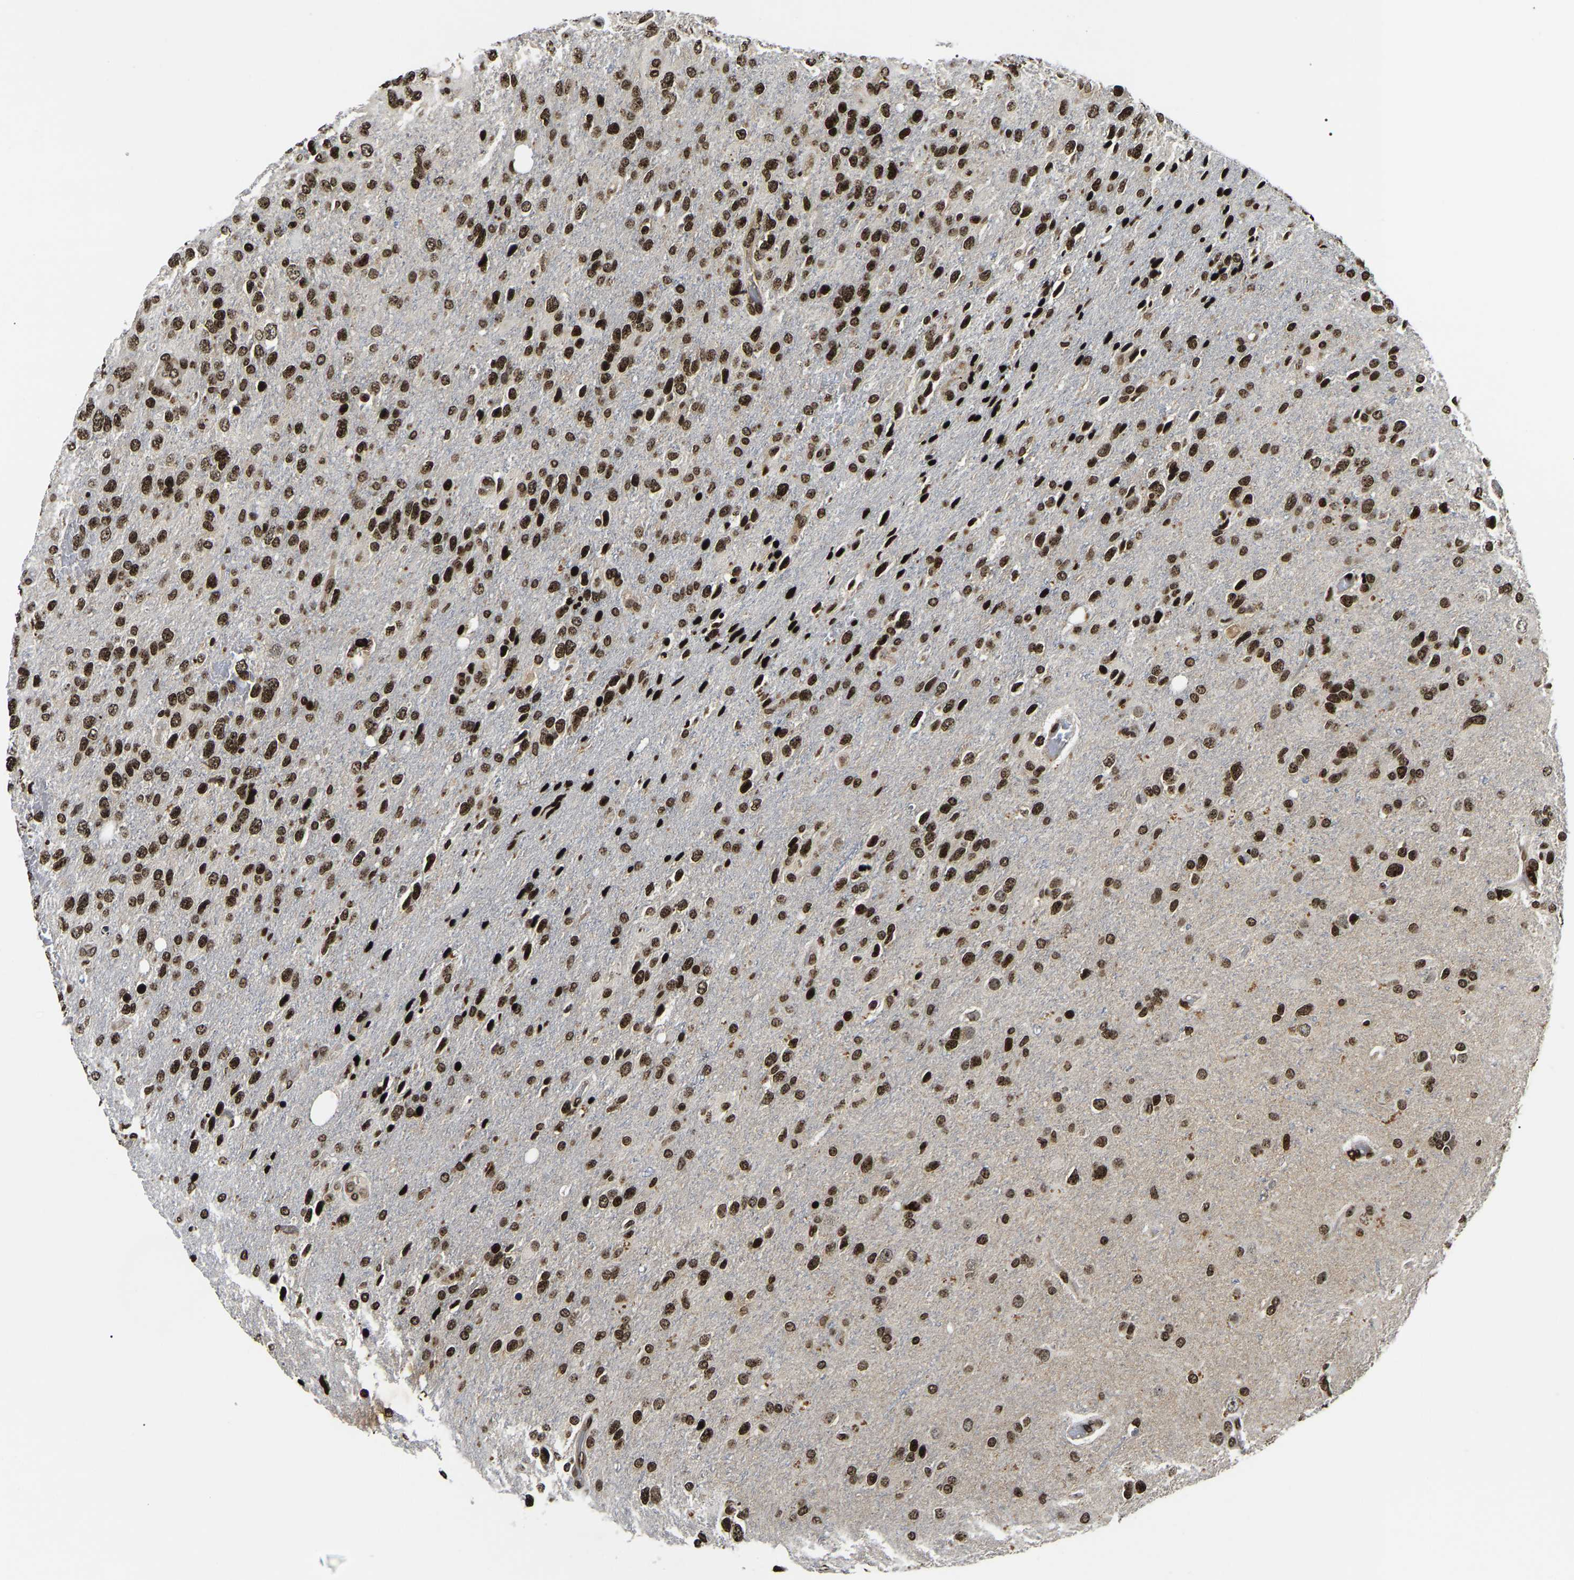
{"staining": {"intensity": "strong", "quantity": ">75%", "location": "nuclear"}, "tissue": "glioma", "cell_type": "Tumor cells", "image_type": "cancer", "snomed": [{"axis": "morphology", "description": "Glioma, malignant, High grade"}, {"axis": "topography", "description": "Brain"}], "caption": "Human glioma stained for a protein (brown) exhibits strong nuclear positive expression in approximately >75% of tumor cells.", "gene": "LRRC61", "patient": {"sex": "female", "age": 58}}